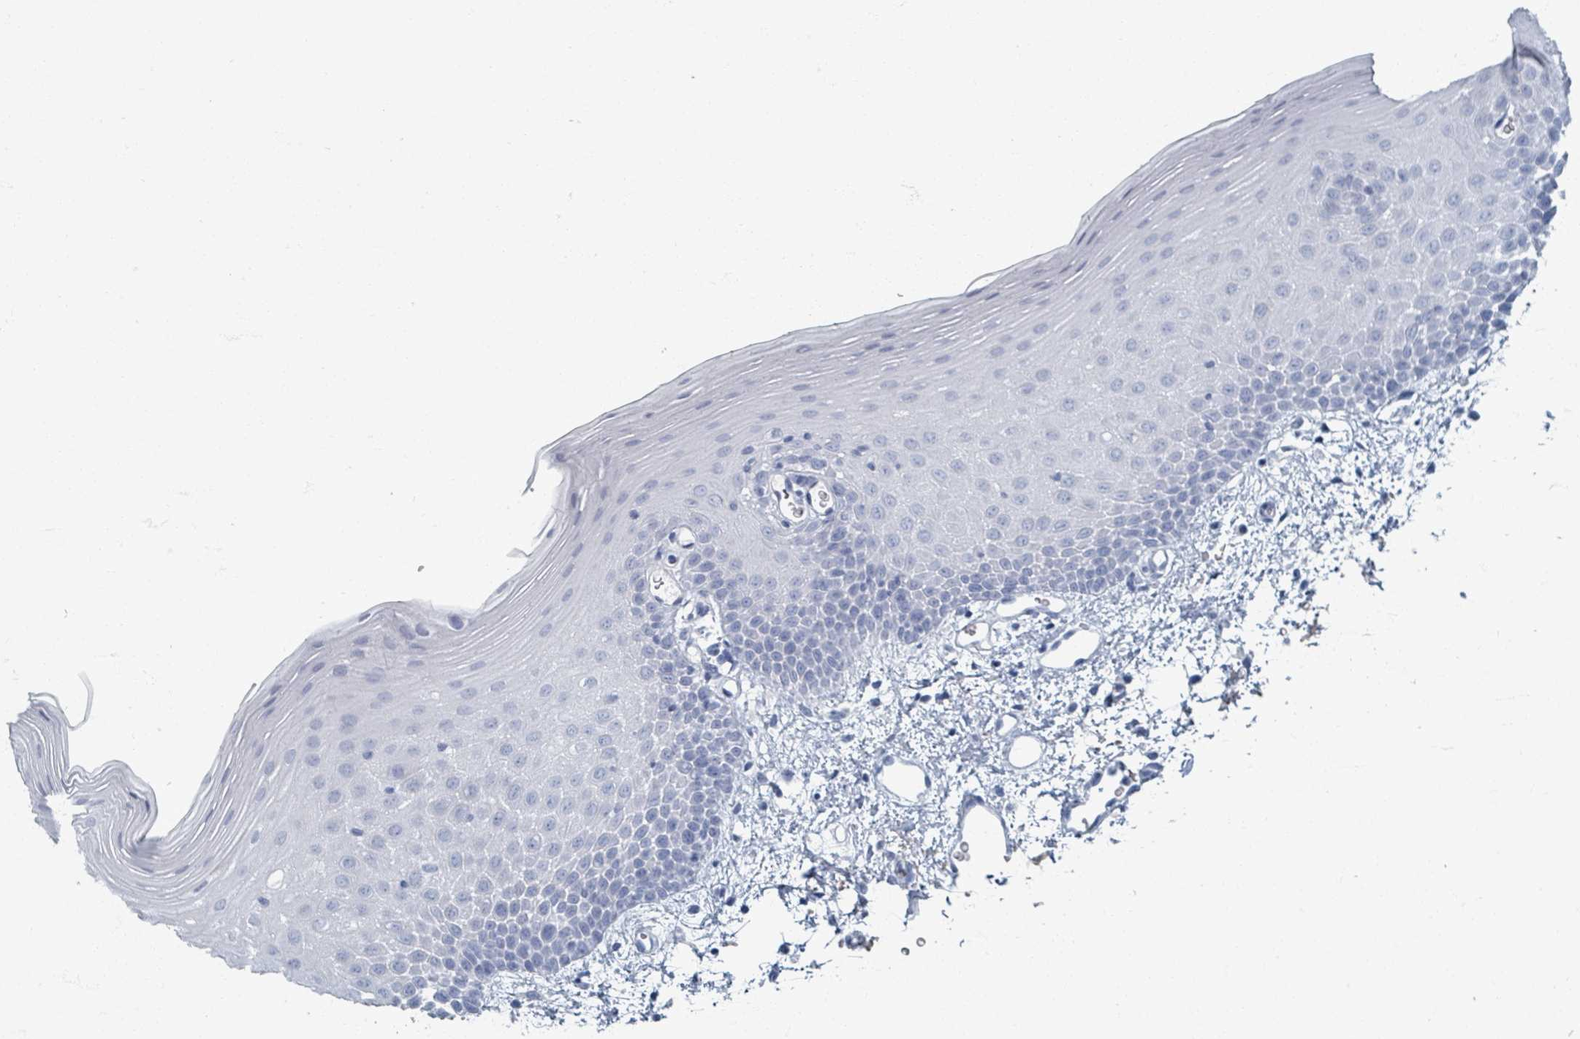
{"staining": {"intensity": "negative", "quantity": "none", "location": "none"}, "tissue": "oral mucosa", "cell_type": "Squamous epithelial cells", "image_type": "normal", "snomed": [{"axis": "morphology", "description": "Normal tissue, NOS"}, {"axis": "topography", "description": "Oral tissue"}], "caption": "The immunohistochemistry histopathology image has no significant staining in squamous epithelial cells of oral mucosa. (DAB (3,3'-diaminobenzidine) immunohistochemistry visualized using brightfield microscopy, high magnification).", "gene": "TAS2R1", "patient": {"sex": "female", "age": 70}}